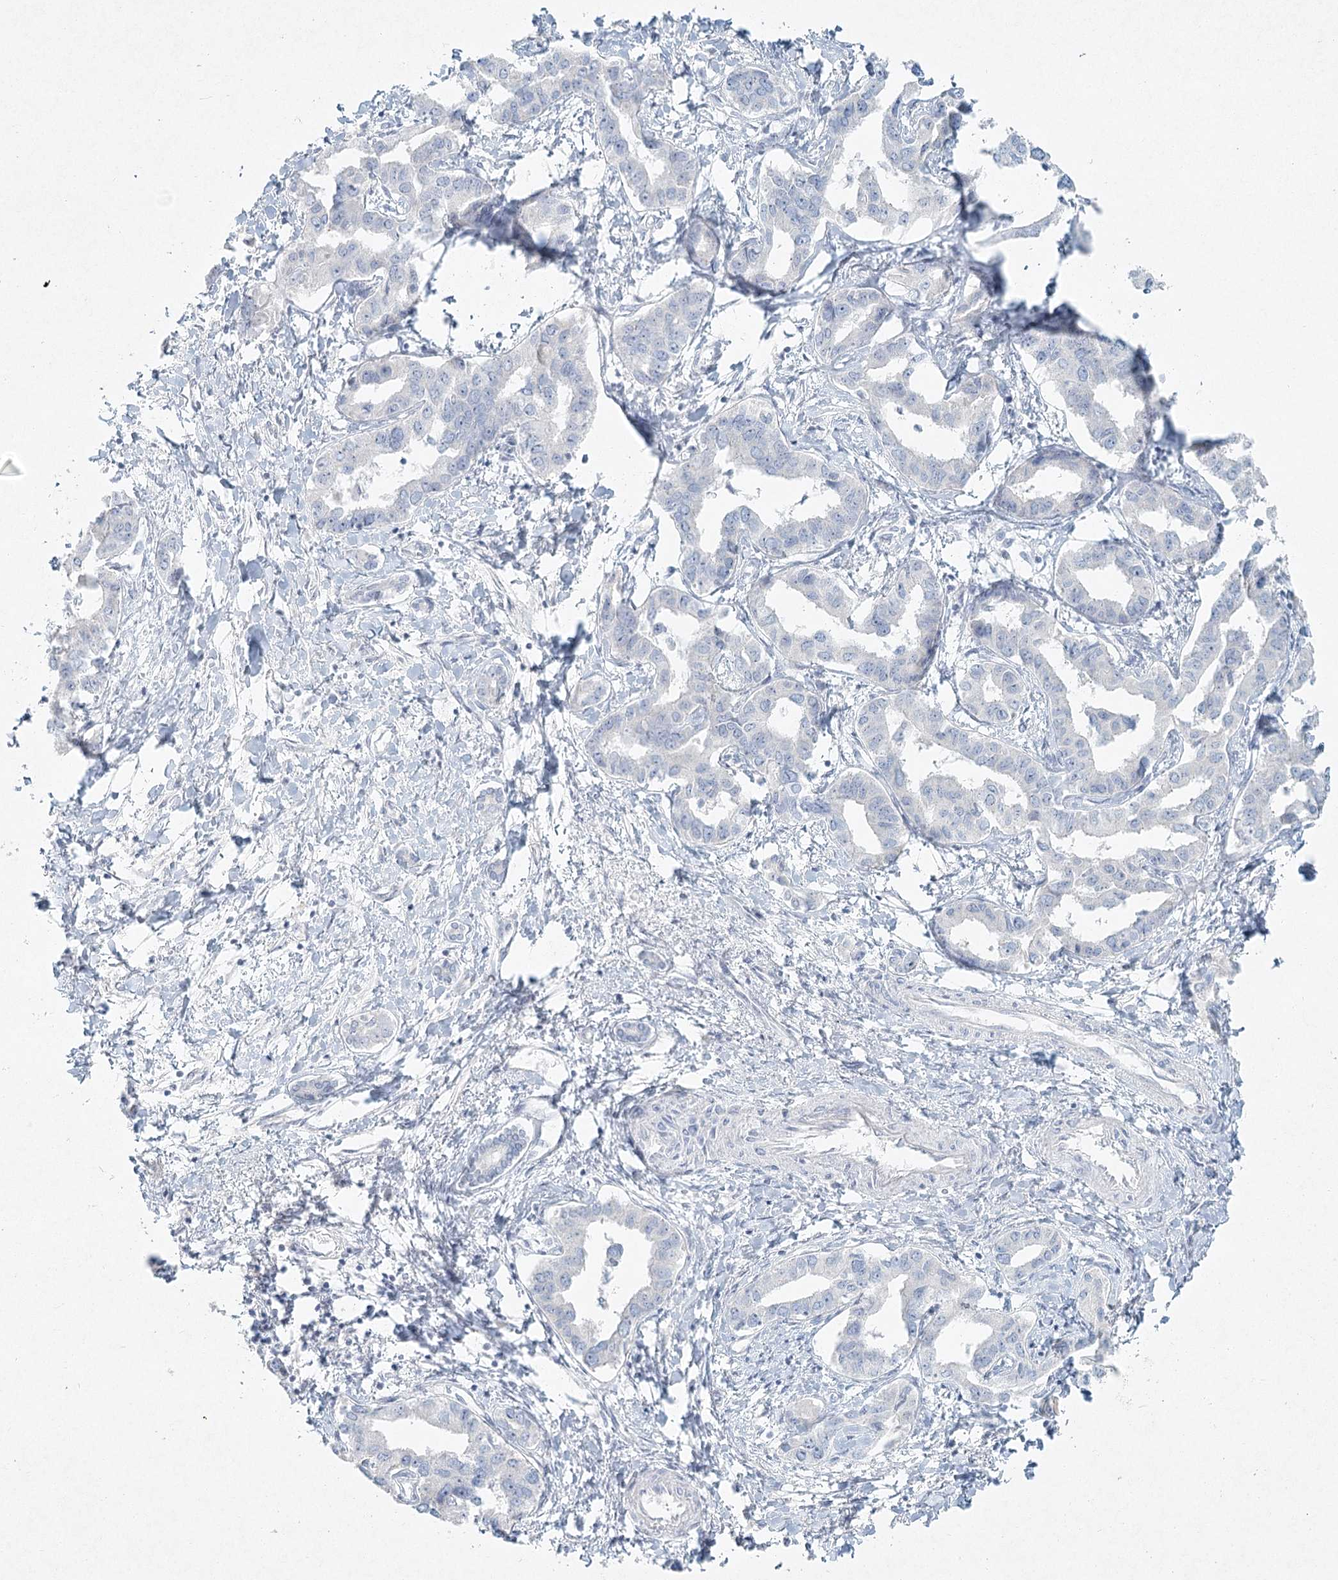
{"staining": {"intensity": "negative", "quantity": "none", "location": "none"}, "tissue": "liver cancer", "cell_type": "Tumor cells", "image_type": "cancer", "snomed": [{"axis": "morphology", "description": "Cholangiocarcinoma"}, {"axis": "topography", "description": "Liver"}], "caption": "Tumor cells are negative for brown protein staining in liver cholangiocarcinoma.", "gene": "LRP2BP", "patient": {"sex": "male", "age": 59}}